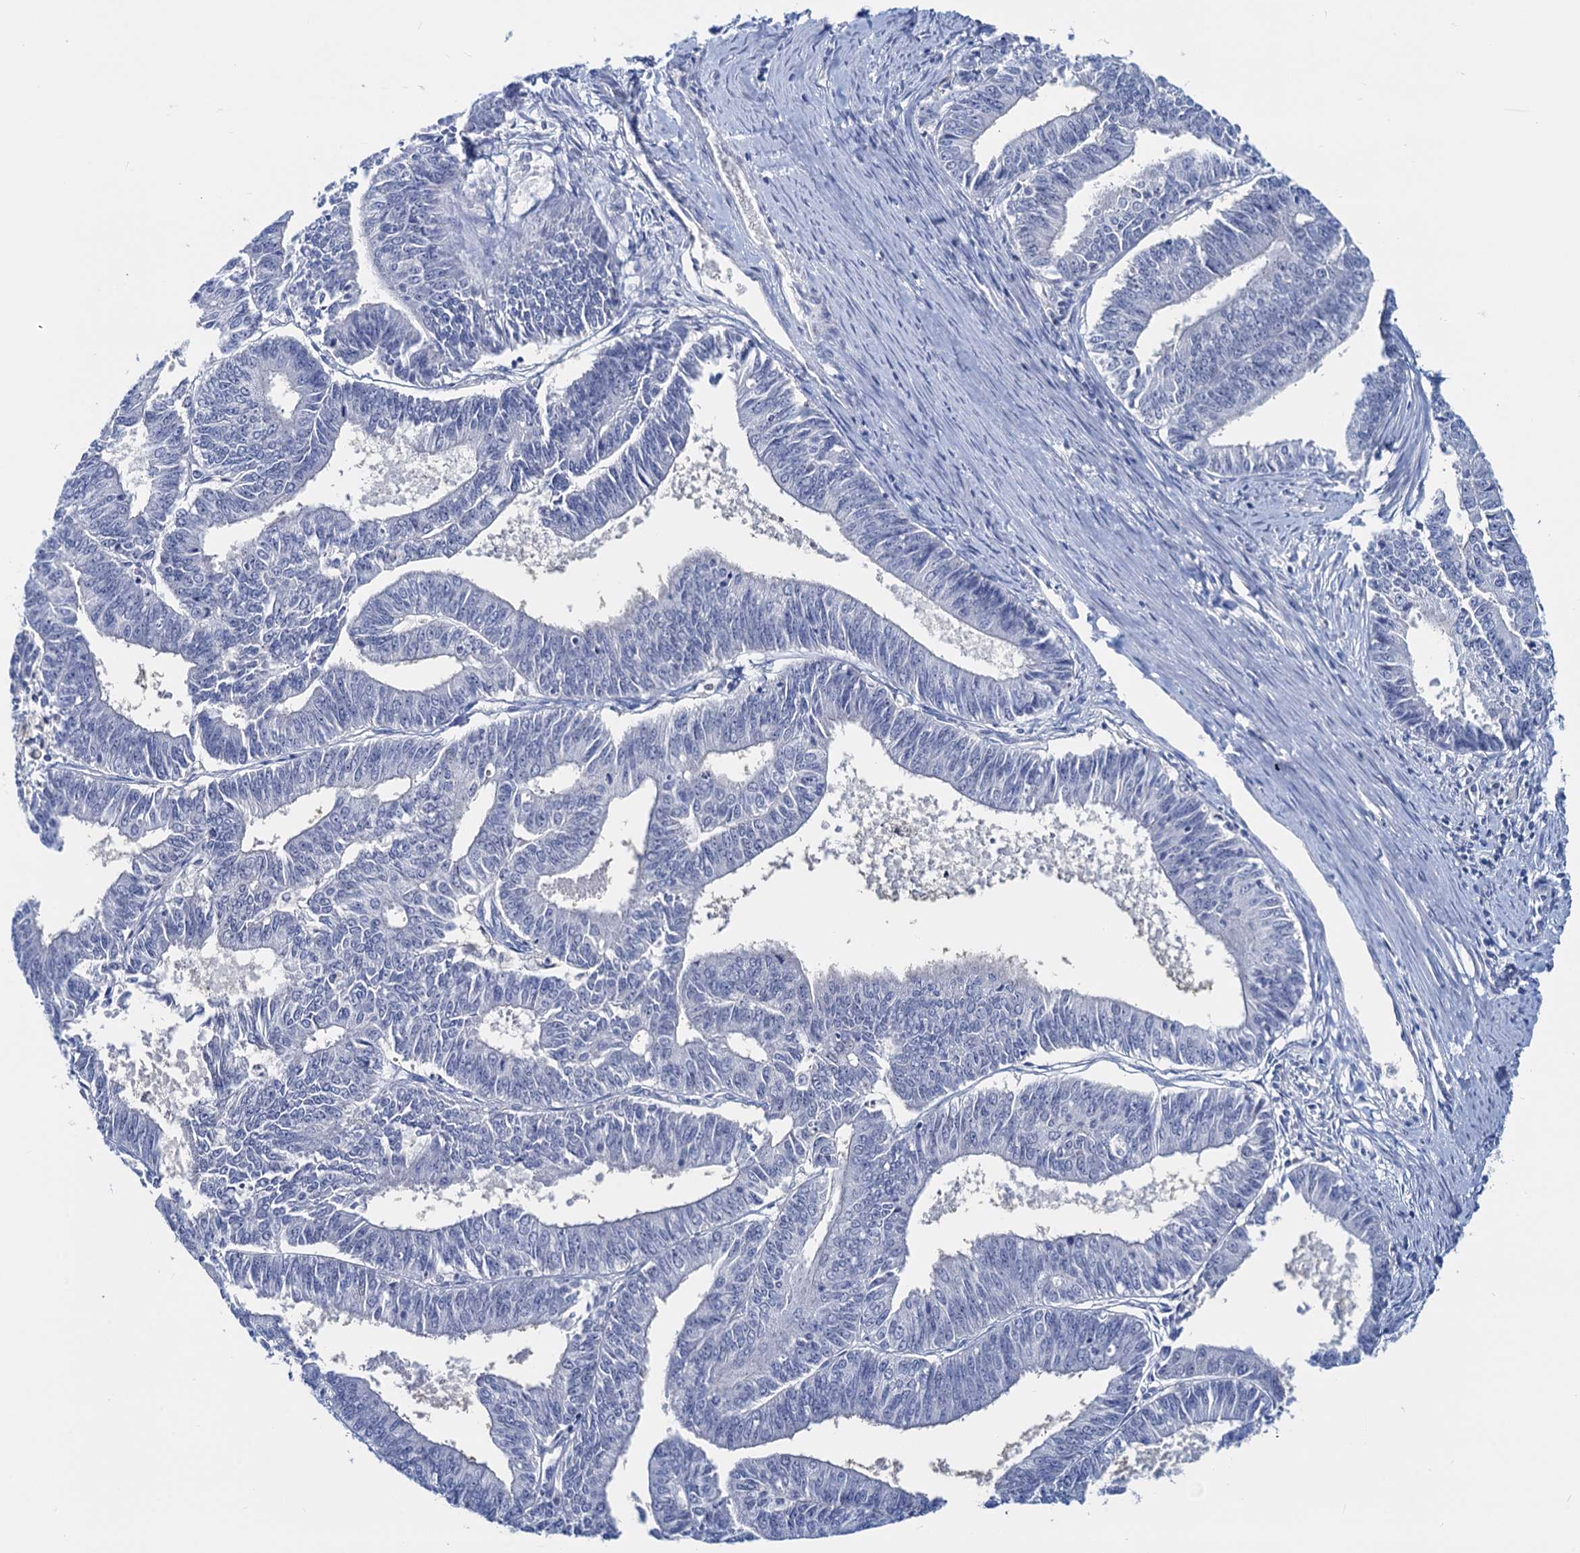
{"staining": {"intensity": "negative", "quantity": "none", "location": "none"}, "tissue": "endometrial cancer", "cell_type": "Tumor cells", "image_type": "cancer", "snomed": [{"axis": "morphology", "description": "Adenocarcinoma, NOS"}, {"axis": "topography", "description": "Endometrium"}], "caption": "An immunohistochemistry (IHC) micrograph of endometrial cancer is shown. There is no staining in tumor cells of endometrial cancer.", "gene": "FAH", "patient": {"sex": "female", "age": 73}}